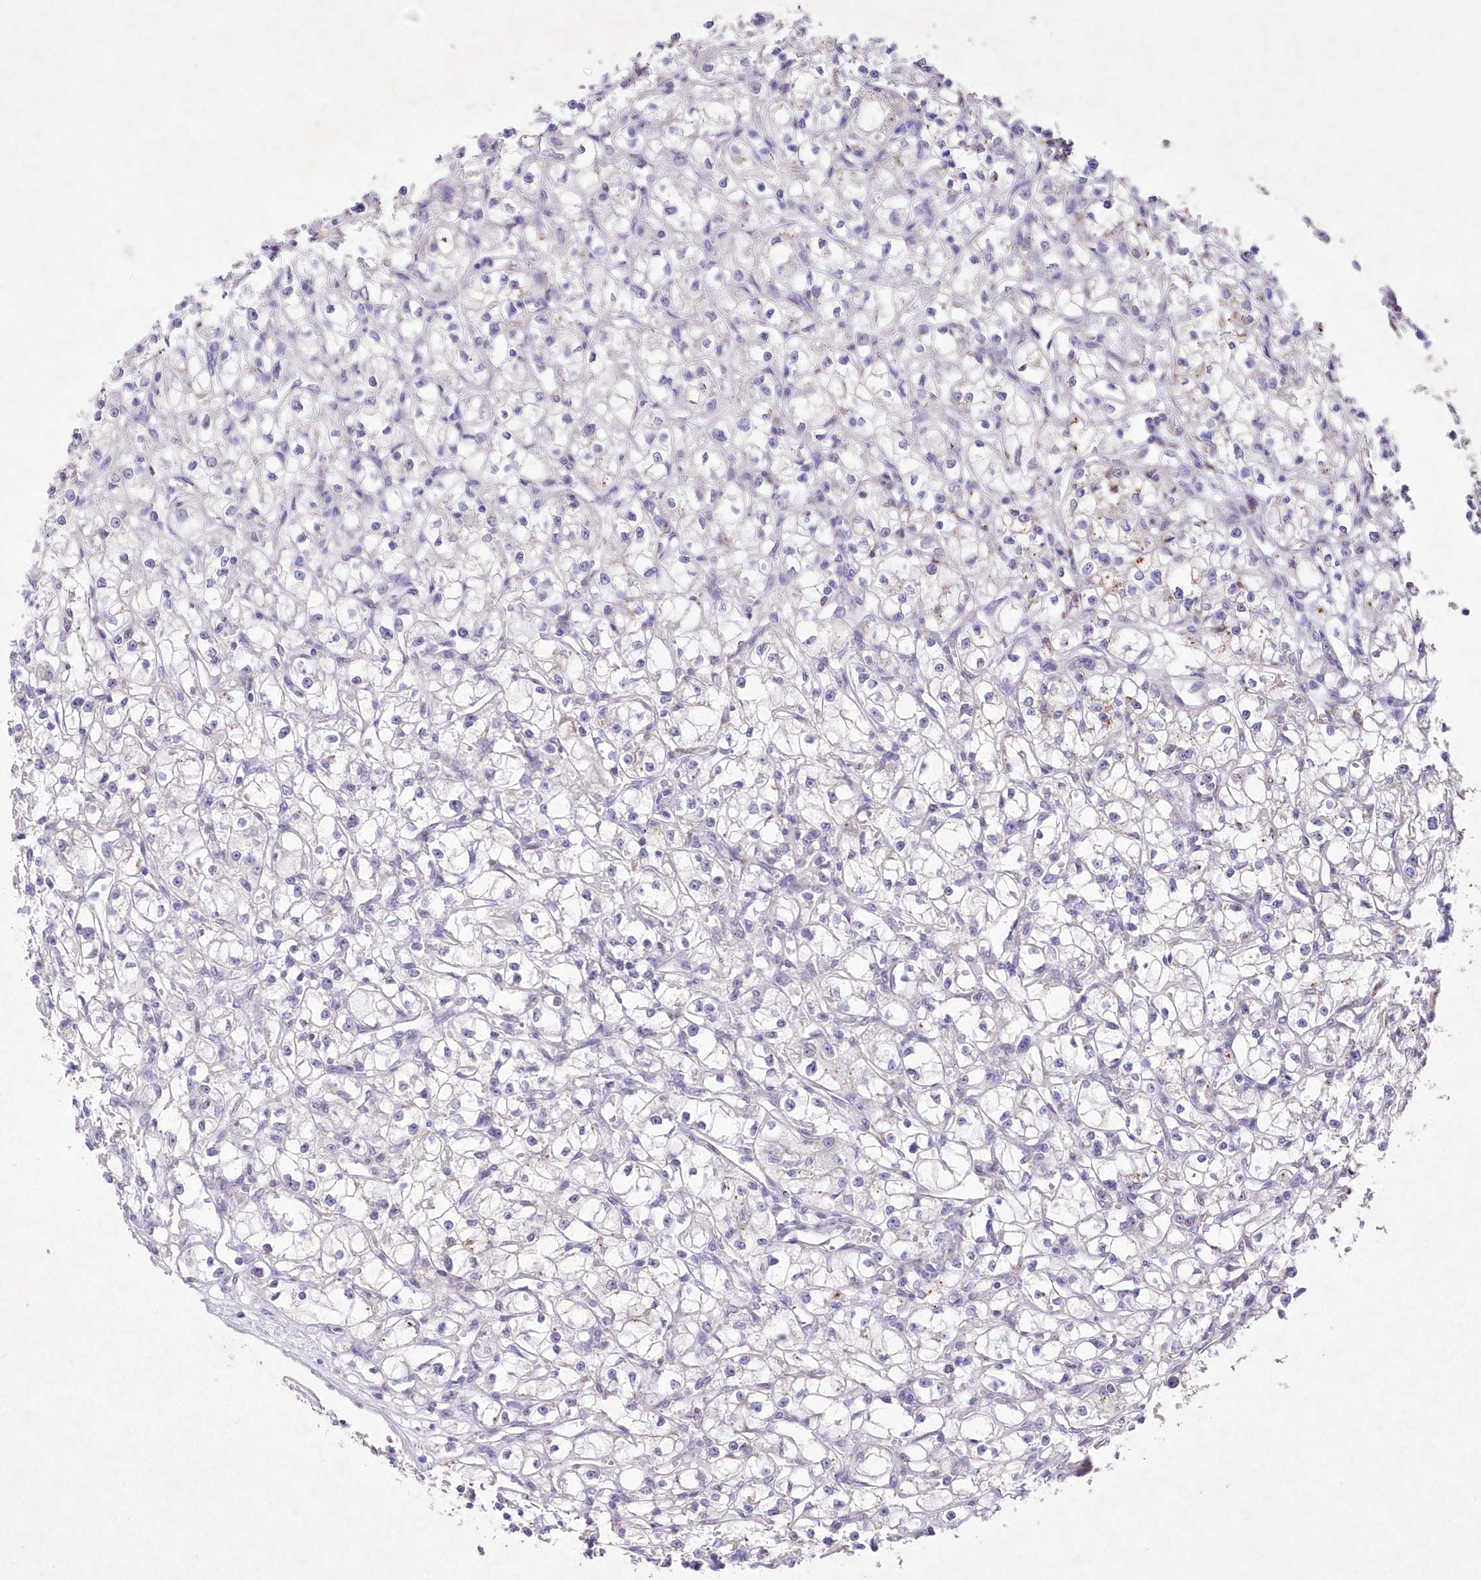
{"staining": {"intensity": "negative", "quantity": "none", "location": "none"}, "tissue": "renal cancer", "cell_type": "Tumor cells", "image_type": "cancer", "snomed": [{"axis": "morphology", "description": "Adenocarcinoma, NOS"}, {"axis": "topography", "description": "Kidney"}], "caption": "IHC micrograph of neoplastic tissue: human renal cancer (adenocarcinoma) stained with DAB (3,3'-diaminobenzidine) exhibits no significant protein positivity in tumor cells.", "gene": "RBM27", "patient": {"sex": "male", "age": 56}}